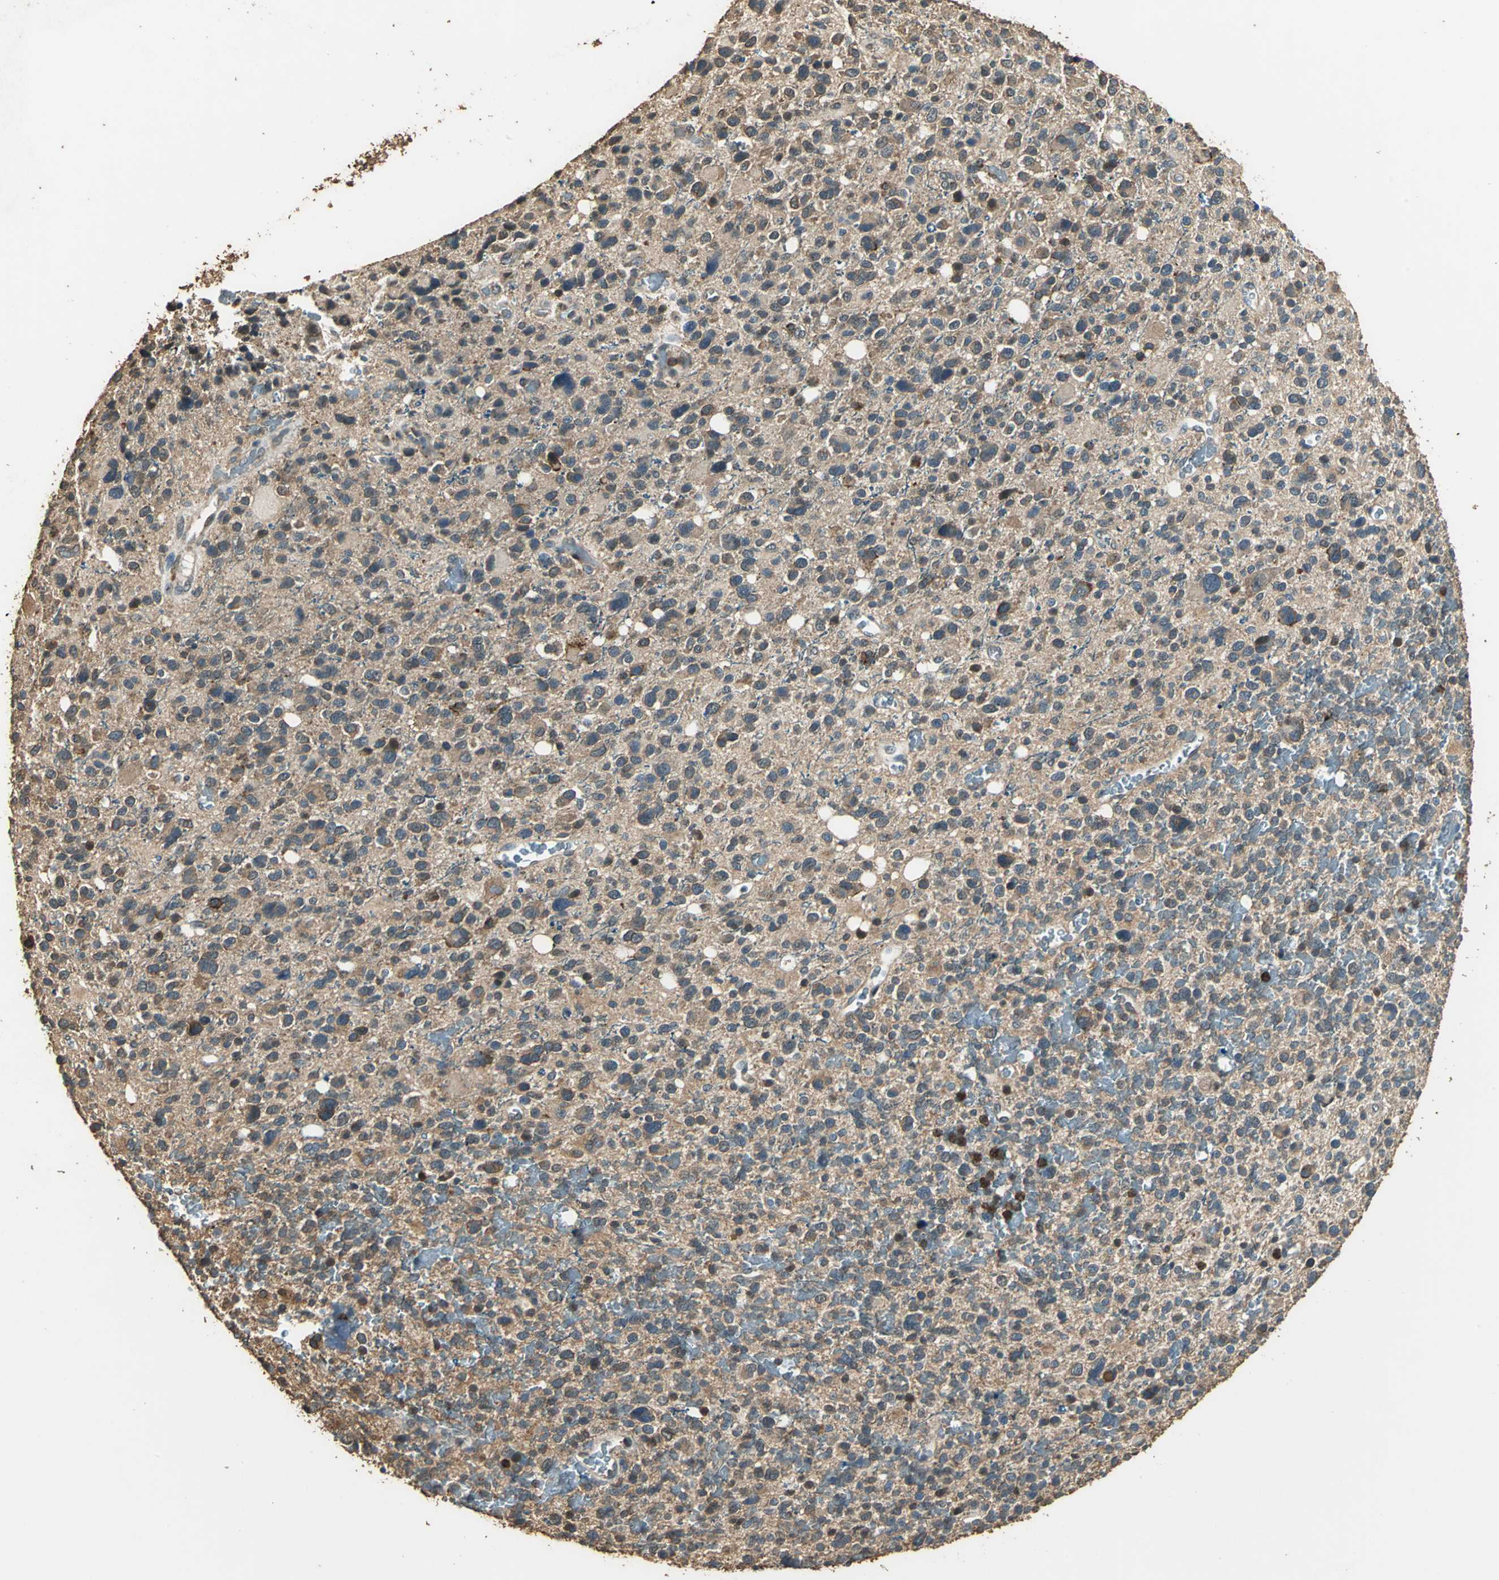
{"staining": {"intensity": "moderate", "quantity": ">75%", "location": "cytoplasmic/membranous"}, "tissue": "glioma", "cell_type": "Tumor cells", "image_type": "cancer", "snomed": [{"axis": "morphology", "description": "Glioma, malignant, High grade"}, {"axis": "topography", "description": "Brain"}], "caption": "Glioma tissue reveals moderate cytoplasmic/membranous positivity in approximately >75% of tumor cells, visualized by immunohistochemistry.", "gene": "TMPRSS4", "patient": {"sex": "male", "age": 48}}